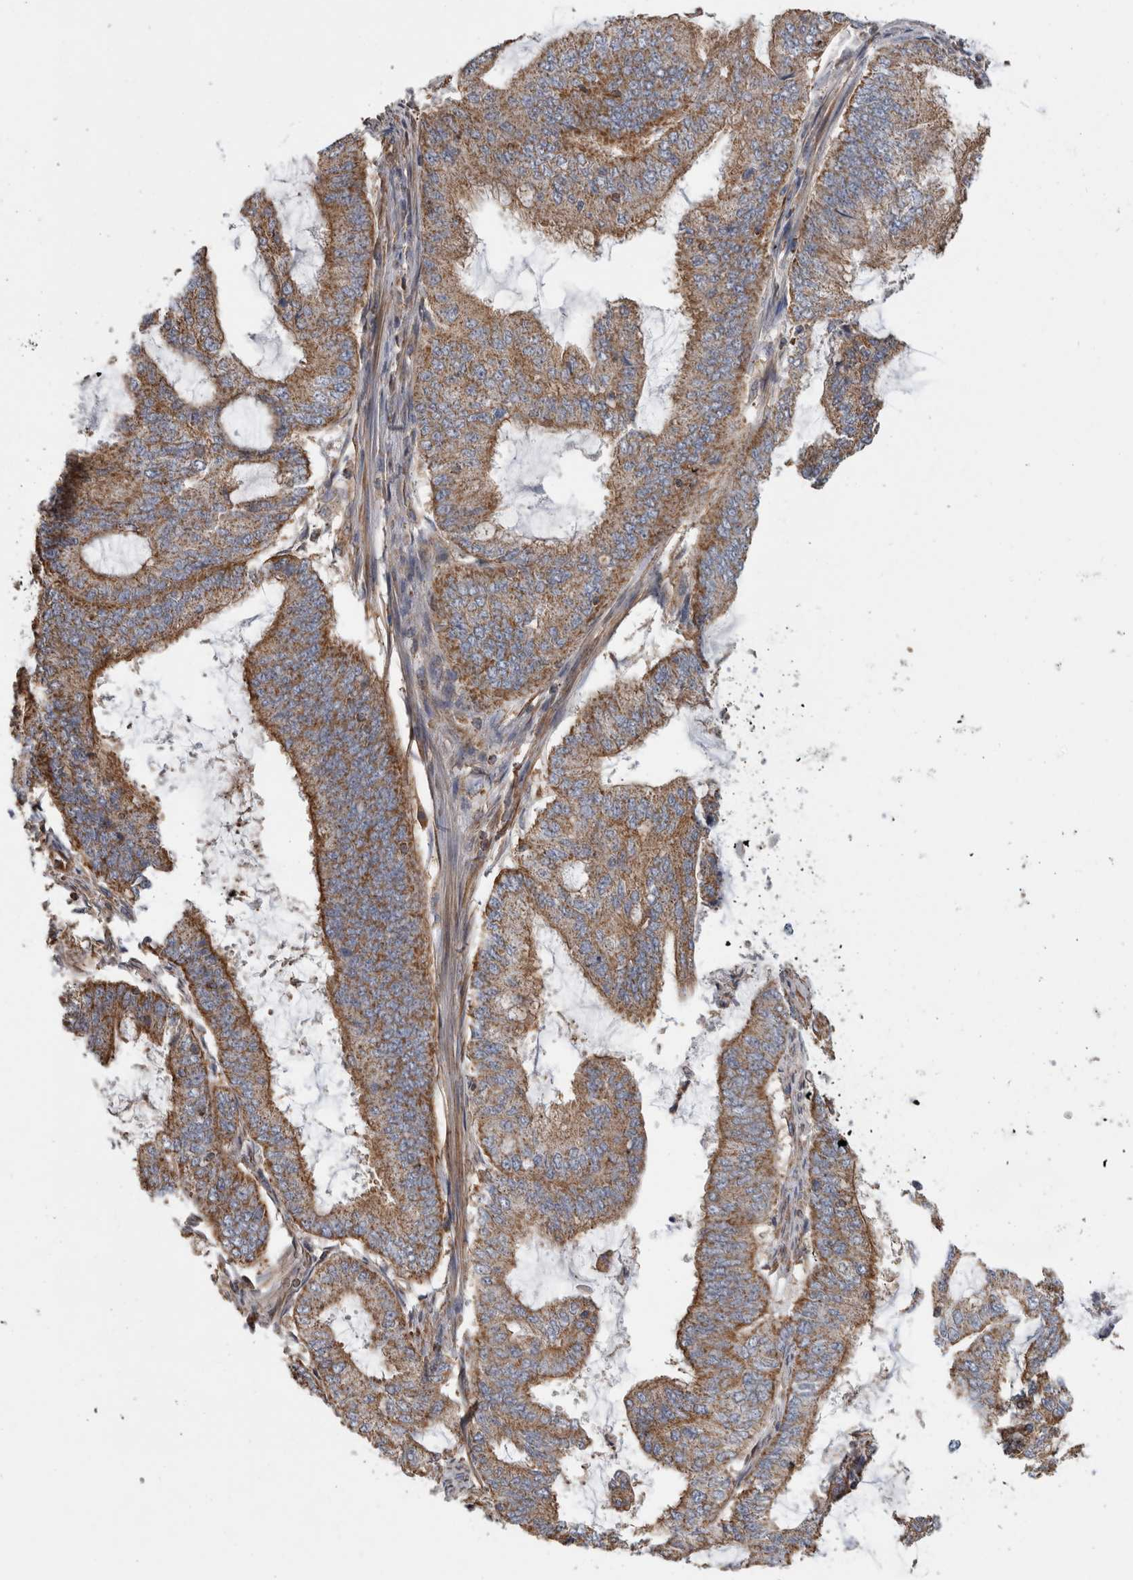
{"staining": {"intensity": "moderate", "quantity": ">75%", "location": "cytoplasmic/membranous"}, "tissue": "endometrial cancer", "cell_type": "Tumor cells", "image_type": "cancer", "snomed": [{"axis": "morphology", "description": "Adenocarcinoma, NOS"}, {"axis": "topography", "description": "Endometrium"}], "caption": "A high-resolution histopathology image shows IHC staining of adenocarcinoma (endometrial), which displays moderate cytoplasmic/membranous staining in approximately >75% of tumor cells.", "gene": "SFXN2", "patient": {"sex": "female", "age": 49}}